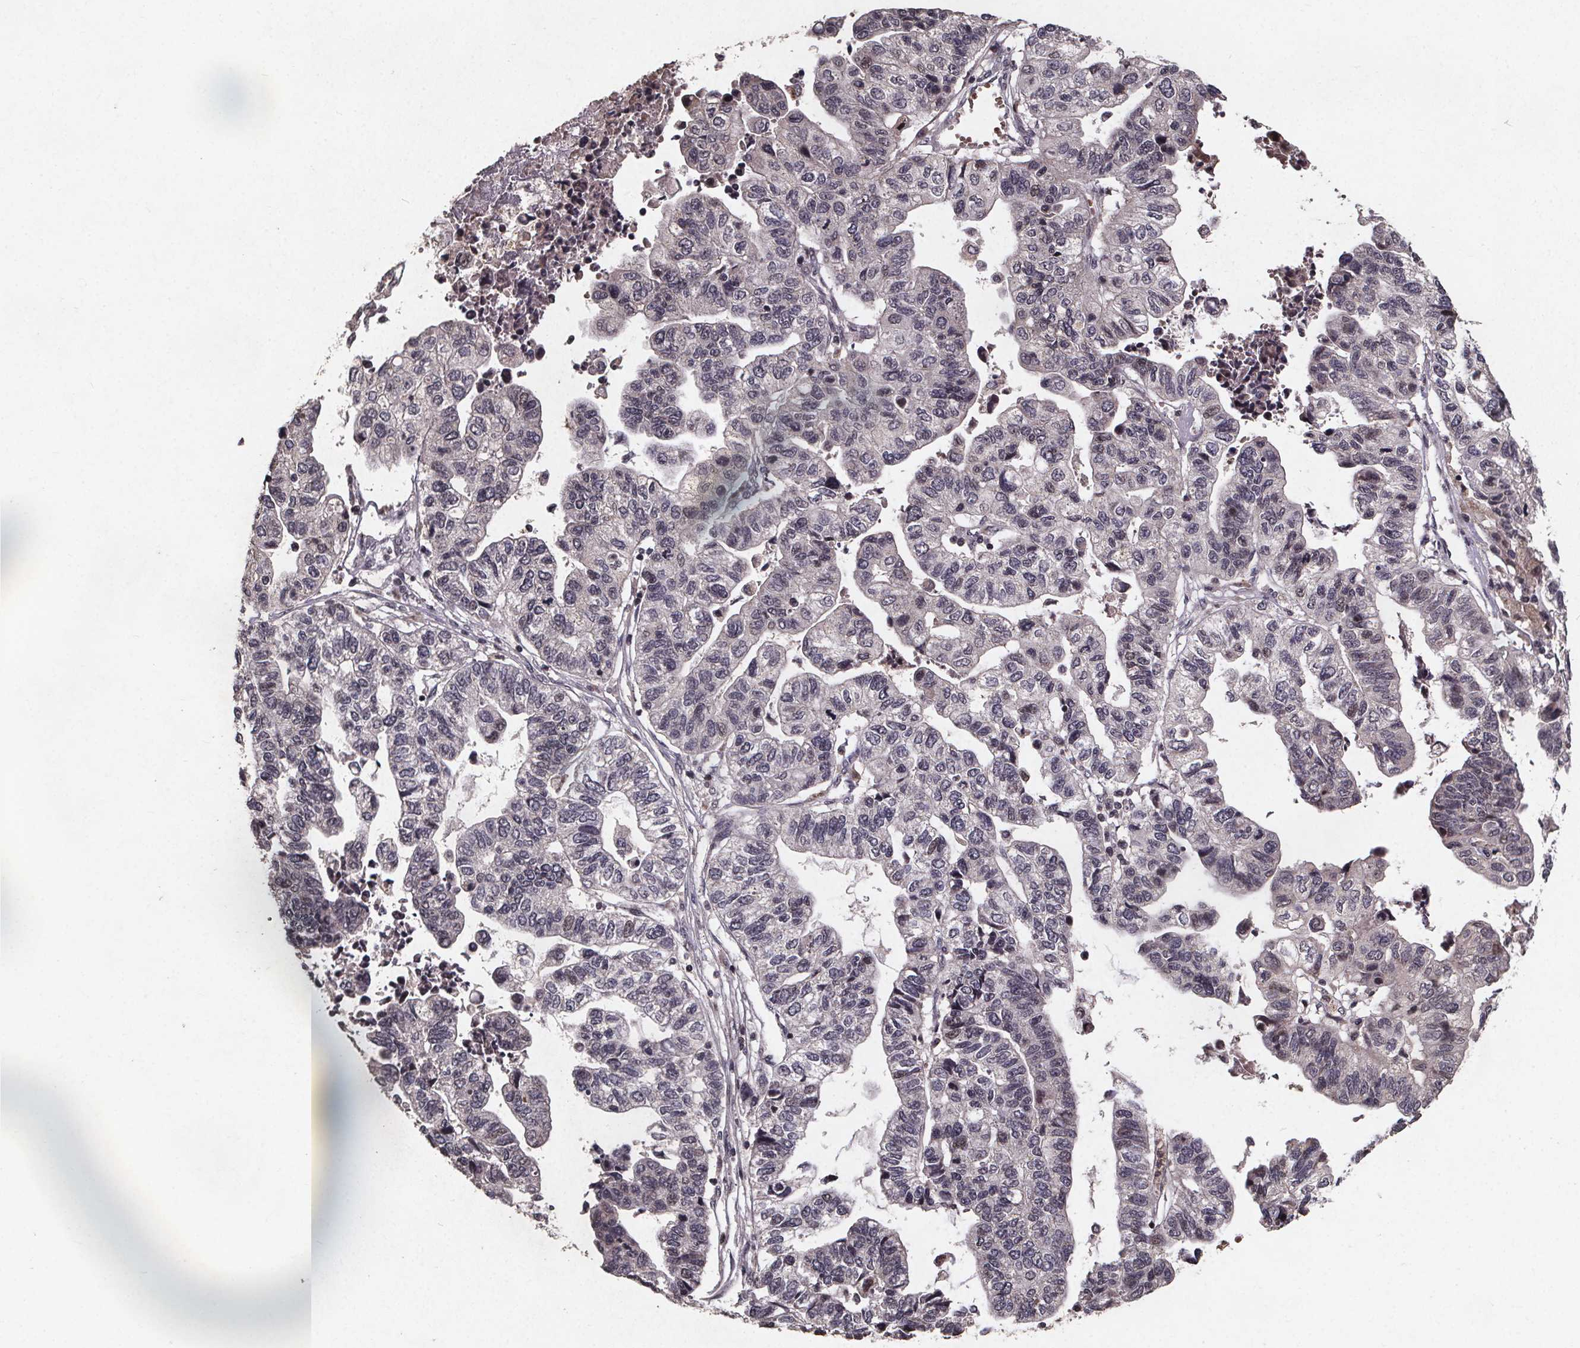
{"staining": {"intensity": "negative", "quantity": "none", "location": "none"}, "tissue": "stomach cancer", "cell_type": "Tumor cells", "image_type": "cancer", "snomed": [{"axis": "morphology", "description": "Adenocarcinoma, NOS"}, {"axis": "topography", "description": "Stomach, upper"}], "caption": "Stomach adenocarcinoma was stained to show a protein in brown. There is no significant positivity in tumor cells.", "gene": "GPX3", "patient": {"sex": "female", "age": 67}}